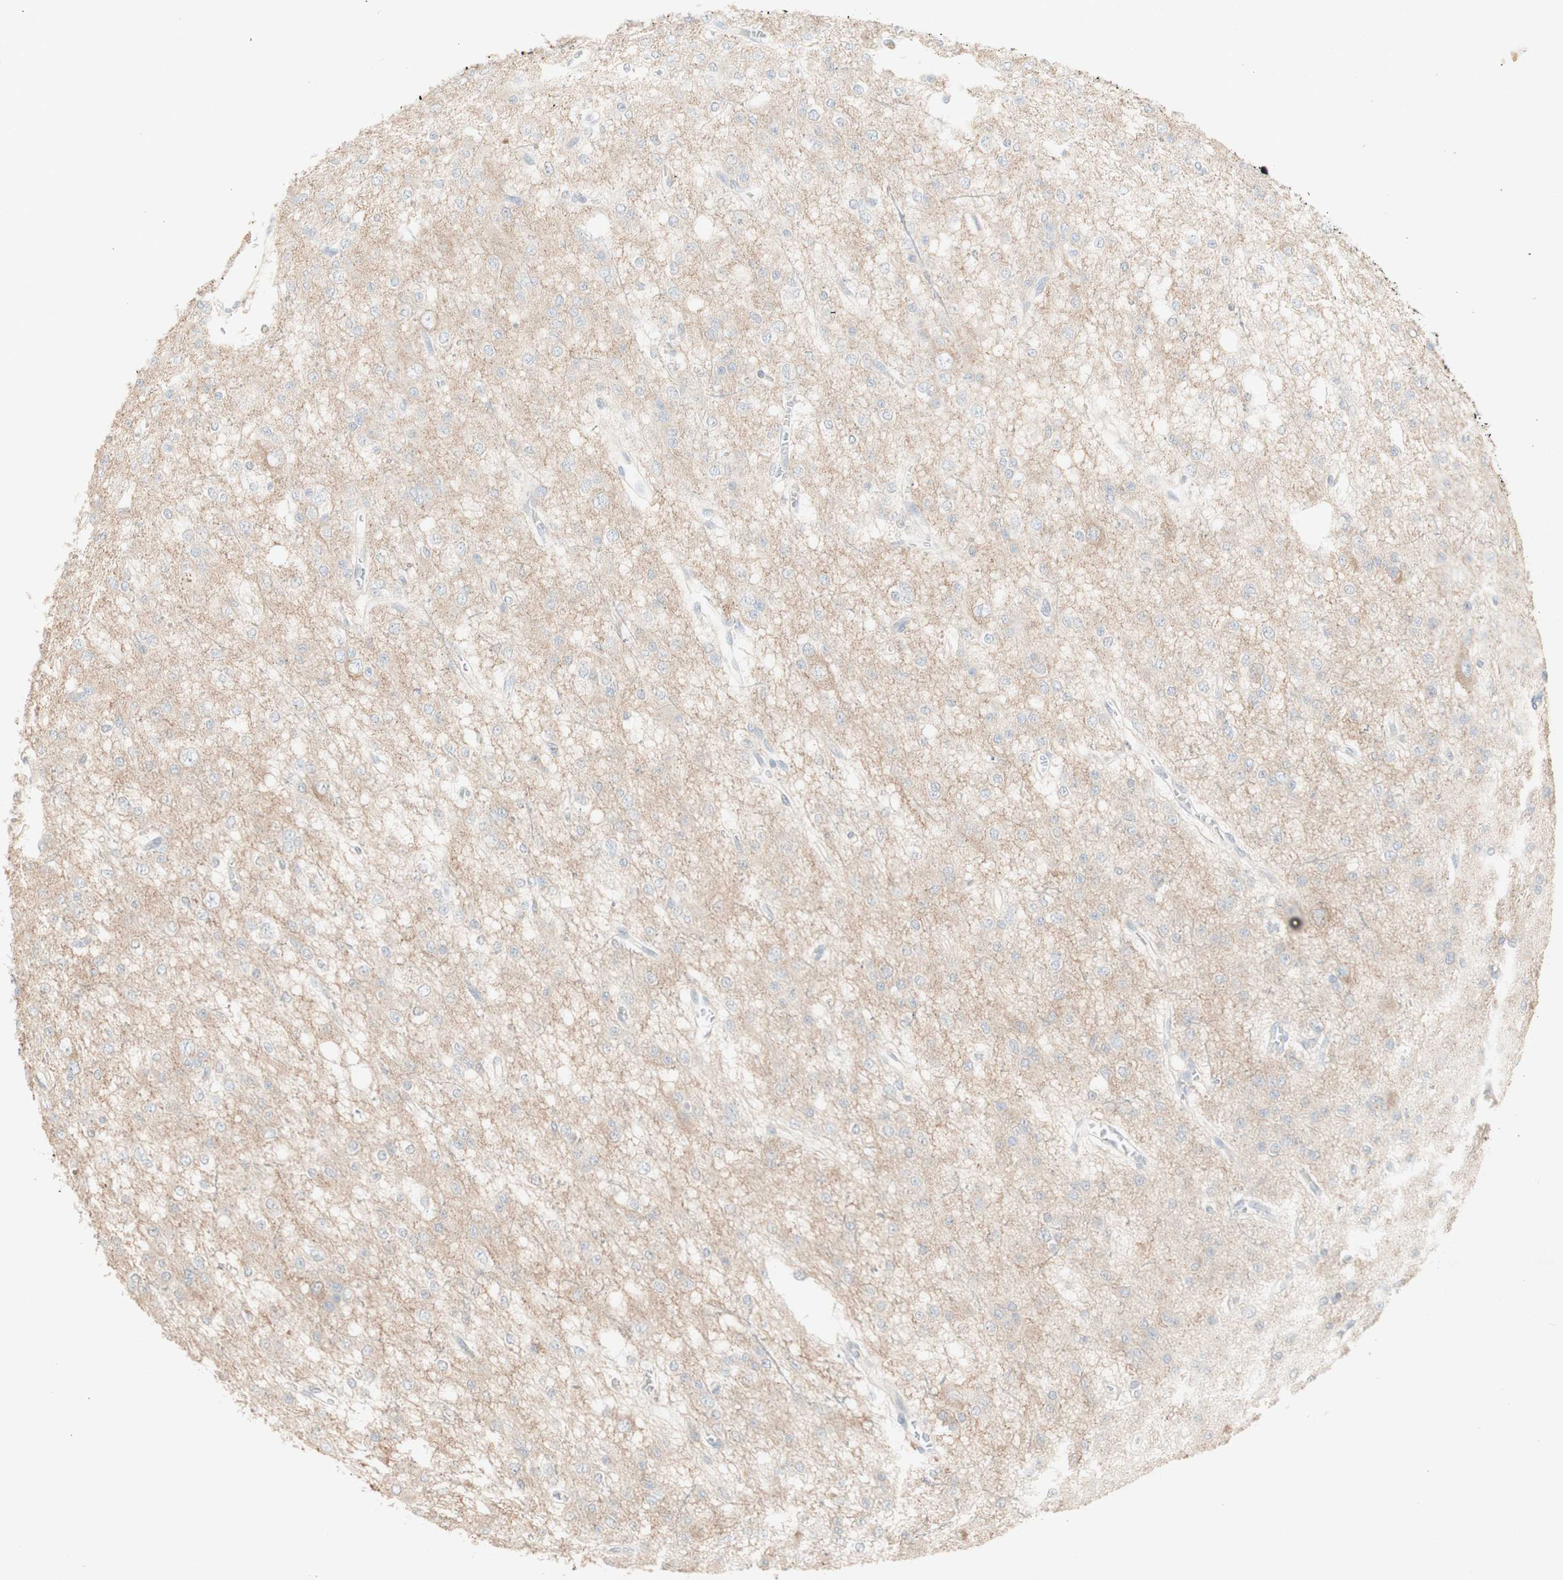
{"staining": {"intensity": "negative", "quantity": "none", "location": "none"}, "tissue": "glioma", "cell_type": "Tumor cells", "image_type": "cancer", "snomed": [{"axis": "morphology", "description": "Glioma, malignant, Low grade"}, {"axis": "topography", "description": "Brain"}], "caption": "Photomicrograph shows no protein expression in tumor cells of glioma tissue. The staining is performed using DAB (3,3'-diaminobenzidine) brown chromogen with nuclei counter-stained in using hematoxylin.", "gene": "ATP6V1B1", "patient": {"sex": "male", "age": 38}}